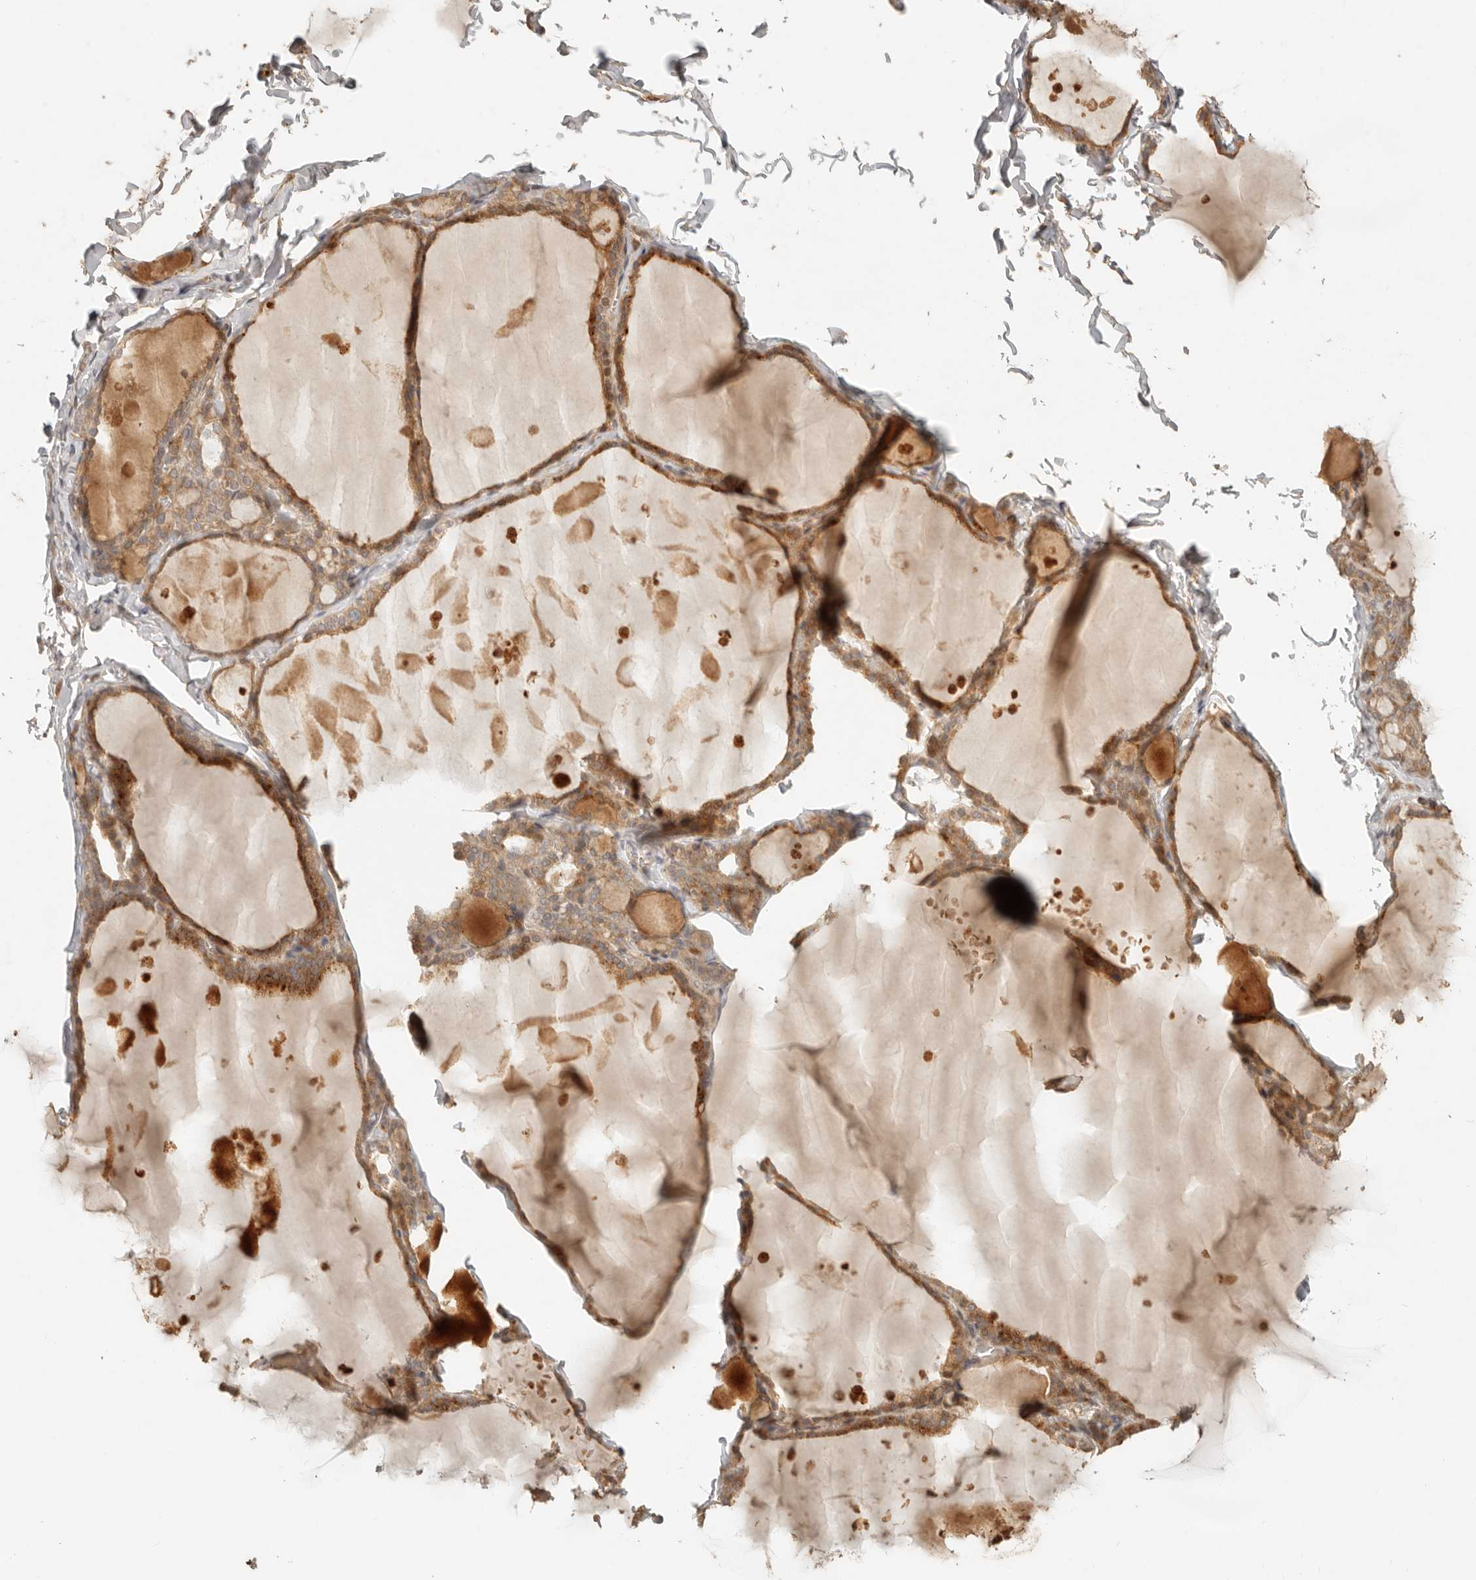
{"staining": {"intensity": "moderate", "quantity": ">75%", "location": "cytoplasmic/membranous"}, "tissue": "thyroid gland", "cell_type": "Glandular cells", "image_type": "normal", "snomed": [{"axis": "morphology", "description": "Normal tissue, NOS"}, {"axis": "topography", "description": "Thyroid gland"}], "caption": "Normal thyroid gland was stained to show a protein in brown. There is medium levels of moderate cytoplasmic/membranous expression in about >75% of glandular cells.", "gene": "ANKRD61", "patient": {"sex": "male", "age": 56}}